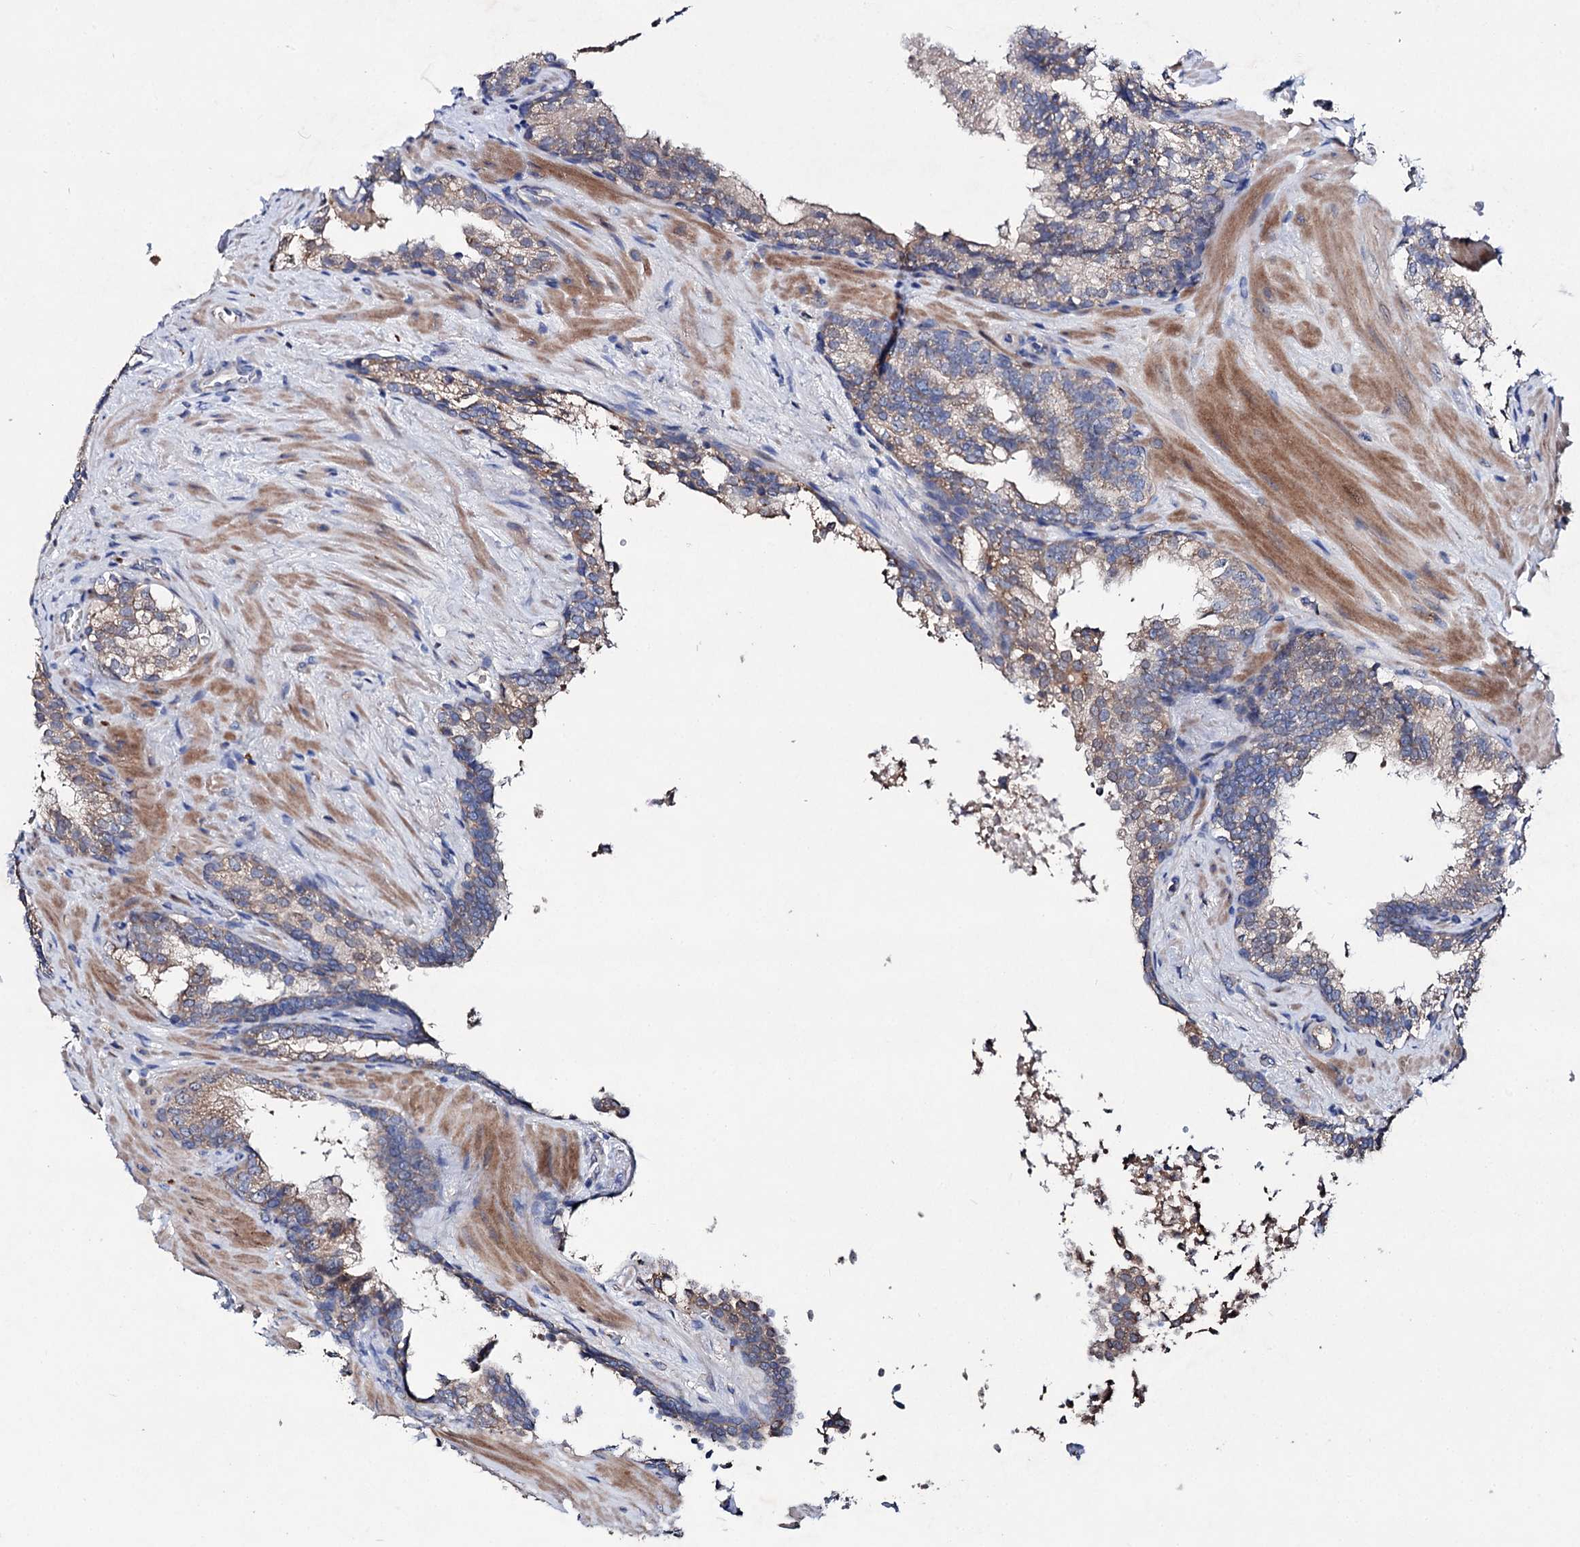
{"staining": {"intensity": "weak", "quantity": "25%-75%", "location": "cytoplasmic/membranous"}, "tissue": "prostate cancer", "cell_type": "Tumor cells", "image_type": "cancer", "snomed": [{"axis": "morphology", "description": "Adenocarcinoma, High grade"}, {"axis": "topography", "description": "Prostate"}], "caption": "There is low levels of weak cytoplasmic/membranous positivity in tumor cells of prostate cancer (adenocarcinoma (high-grade)), as demonstrated by immunohistochemical staining (brown color).", "gene": "CLPB", "patient": {"sex": "male", "age": 57}}